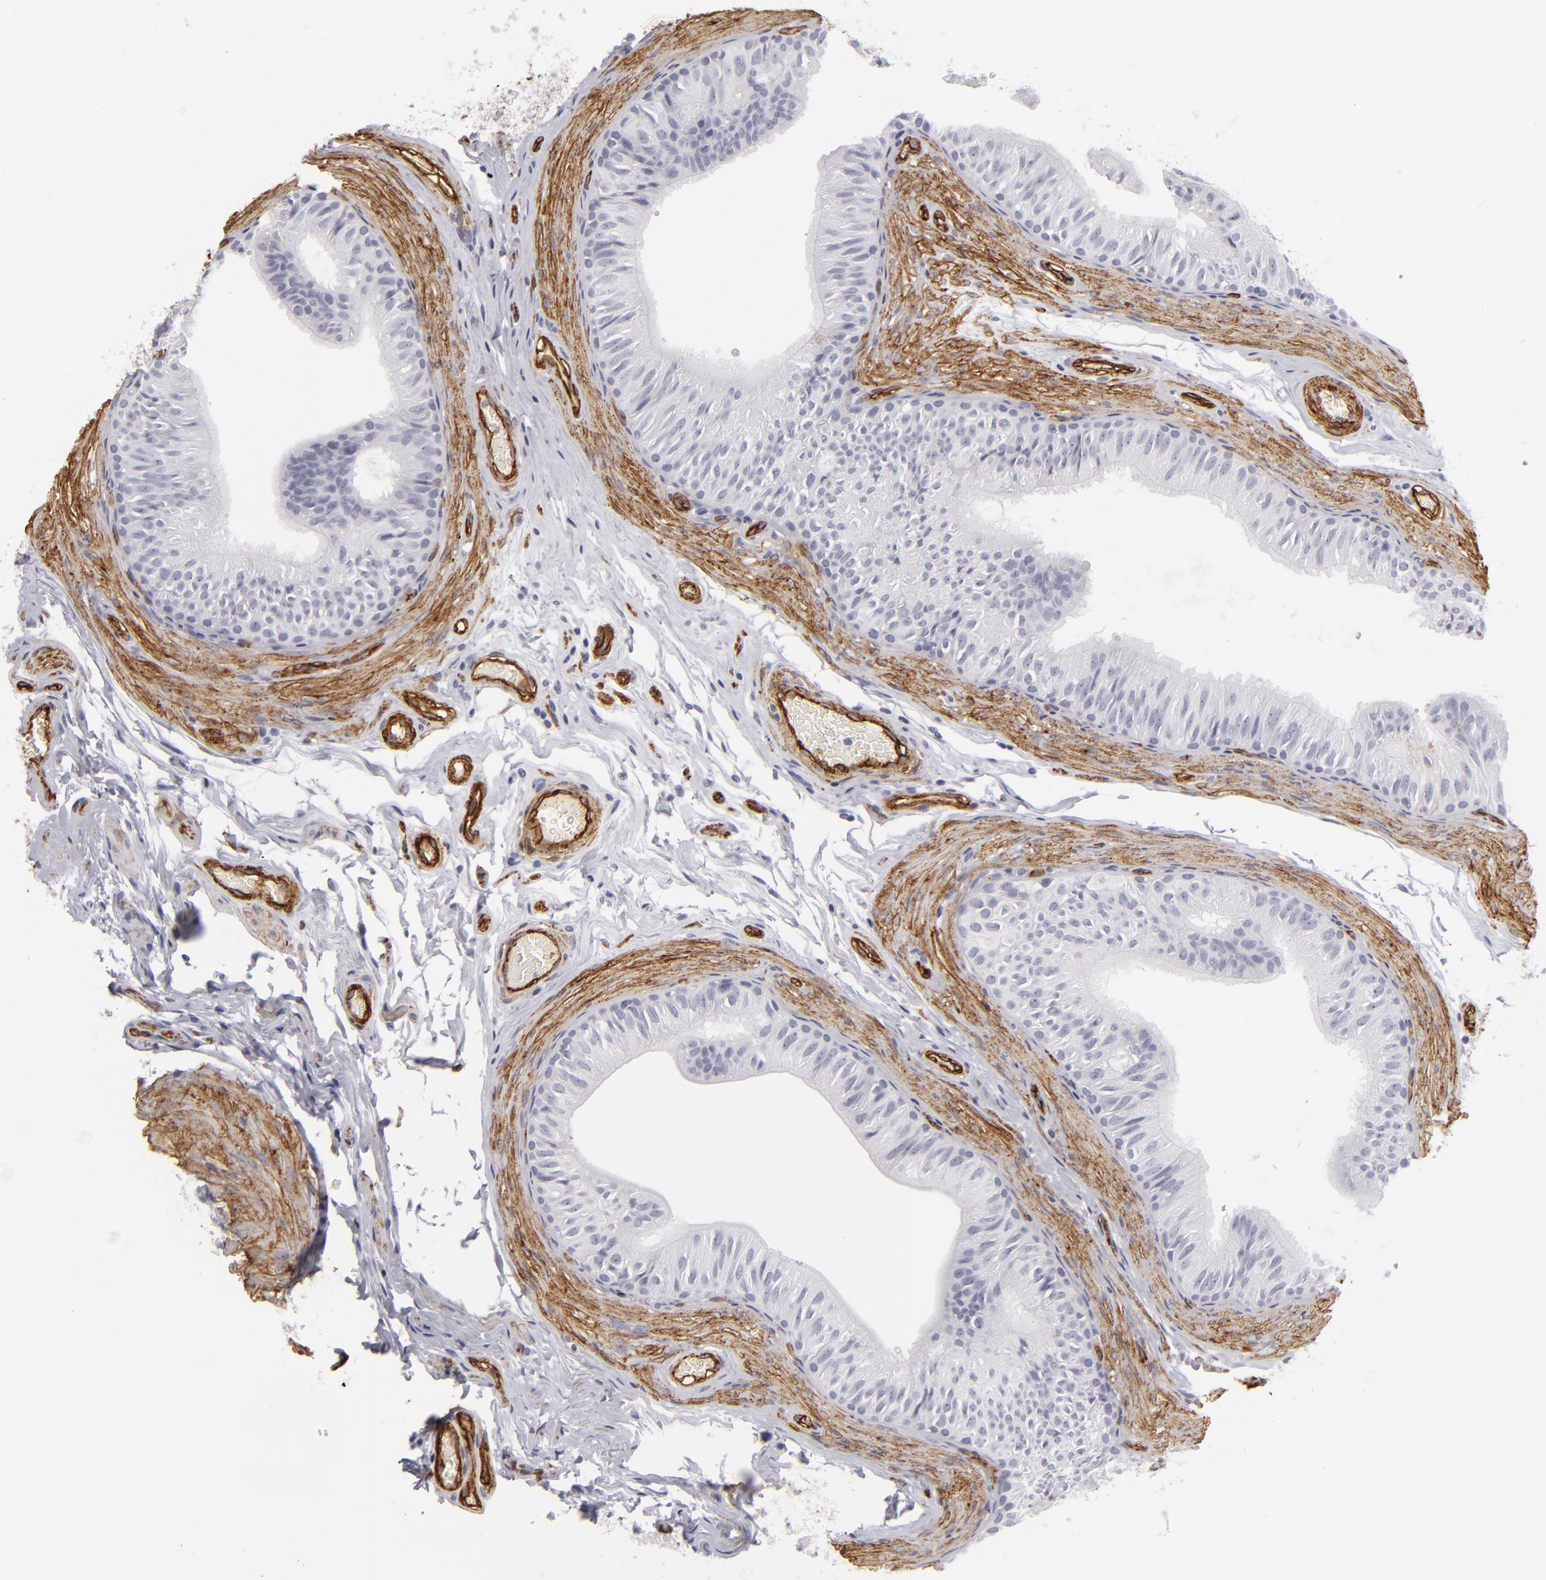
{"staining": {"intensity": "moderate", "quantity": "<25%", "location": "cytoplasmic/membranous"}, "tissue": "epididymis", "cell_type": "Glandular cells", "image_type": "normal", "snomed": [{"axis": "morphology", "description": "Normal tissue, NOS"}, {"axis": "topography", "description": "Testis"}, {"axis": "topography", "description": "Epididymis"}], "caption": "Immunohistochemical staining of unremarkable epididymis exhibits low levels of moderate cytoplasmic/membranous expression in about <25% of glandular cells. (IHC, brightfield microscopy, high magnification).", "gene": "MCAM", "patient": {"sex": "male", "age": 36}}